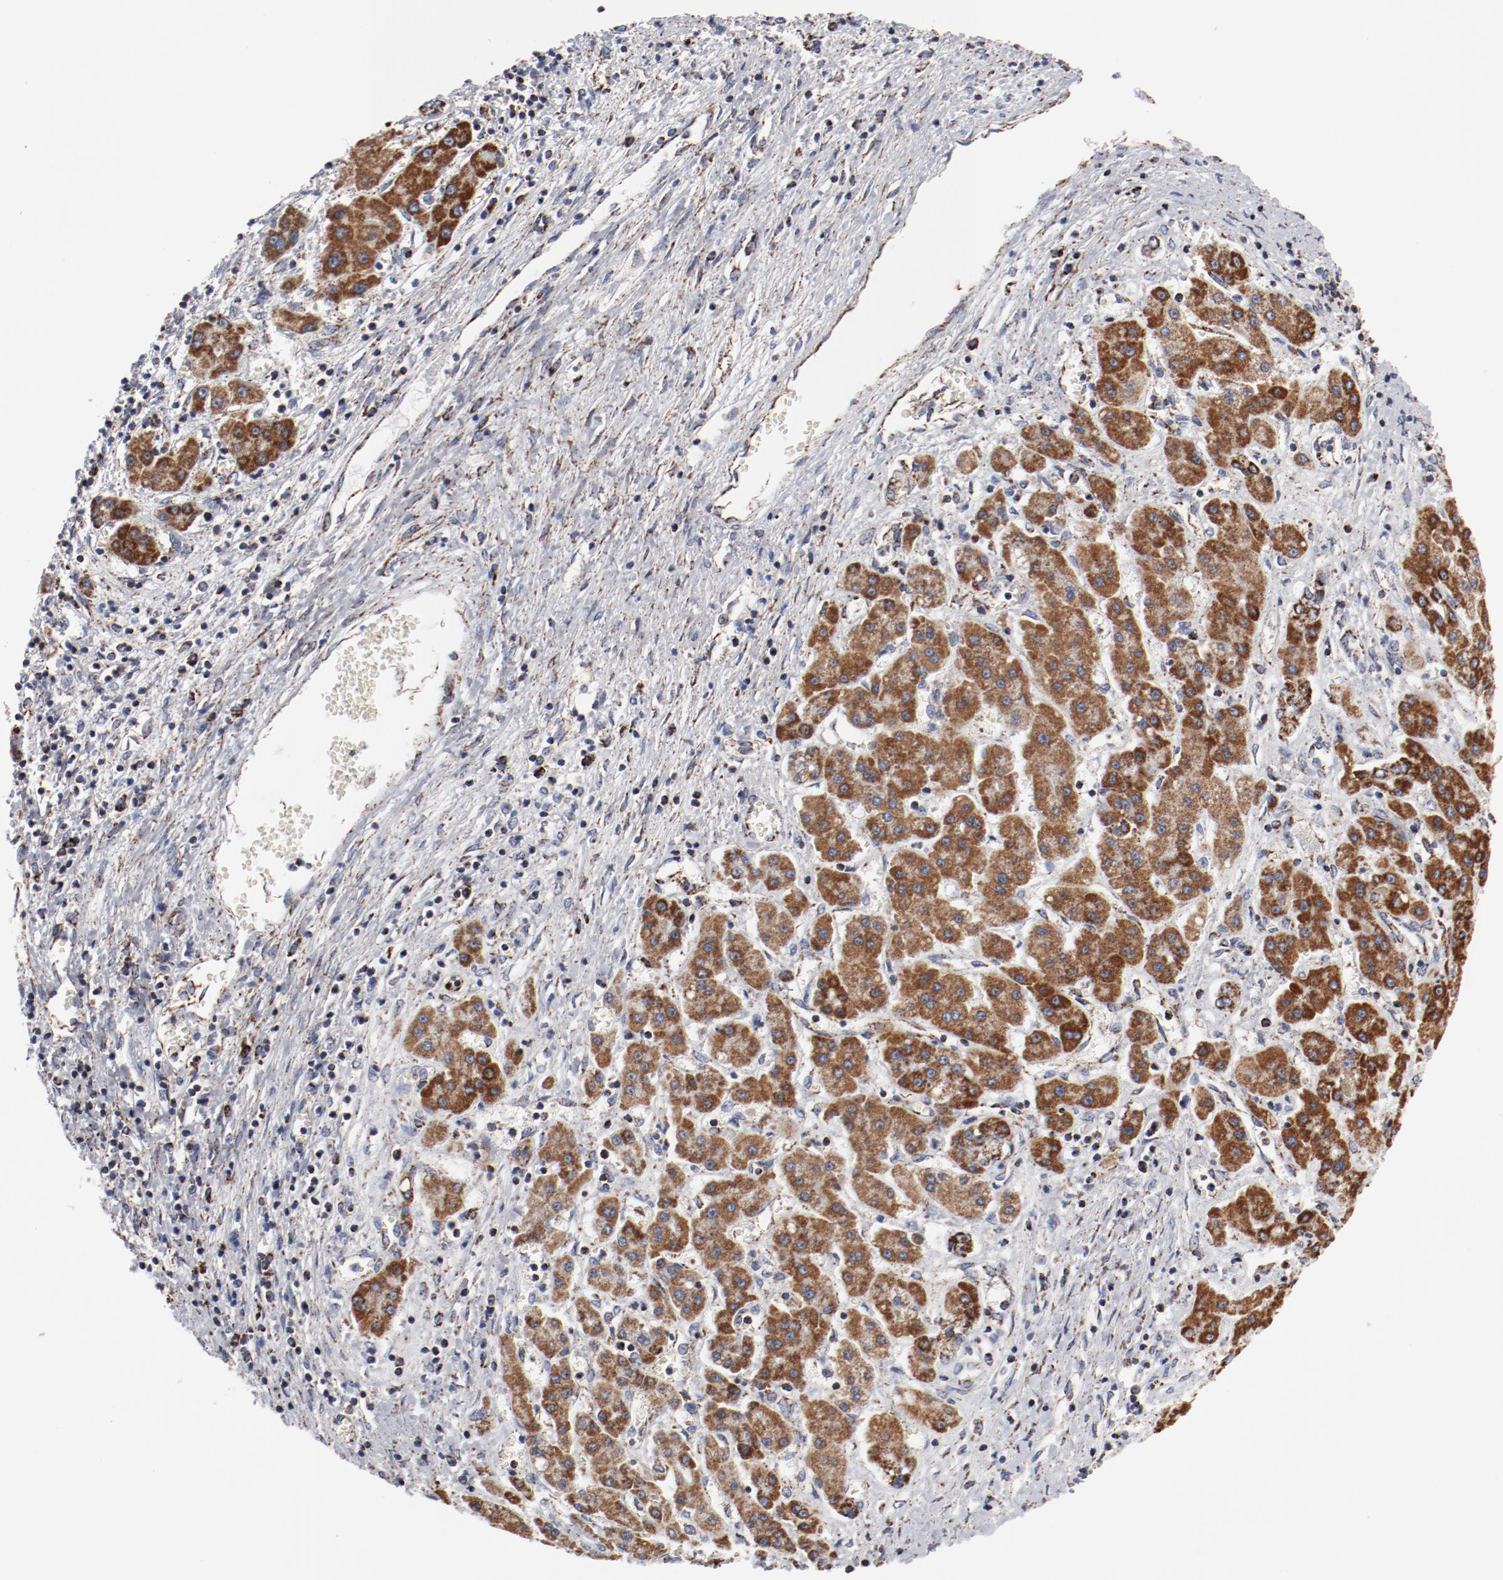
{"staining": {"intensity": "strong", "quantity": "25%-75%", "location": "cytoplasmic/membranous"}, "tissue": "liver cancer", "cell_type": "Tumor cells", "image_type": "cancer", "snomed": [{"axis": "morphology", "description": "Carcinoma, Hepatocellular, NOS"}, {"axis": "topography", "description": "Liver"}], "caption": "Immunohistochemical staining of human liver cancer (hepatocellular carcinoma) shows strong cytoplasmic/membranous protein staining in about 25%-75% of tumor cells.", "gene": "NDUFV2", "patient": {"sex": "male", "age": 24}}